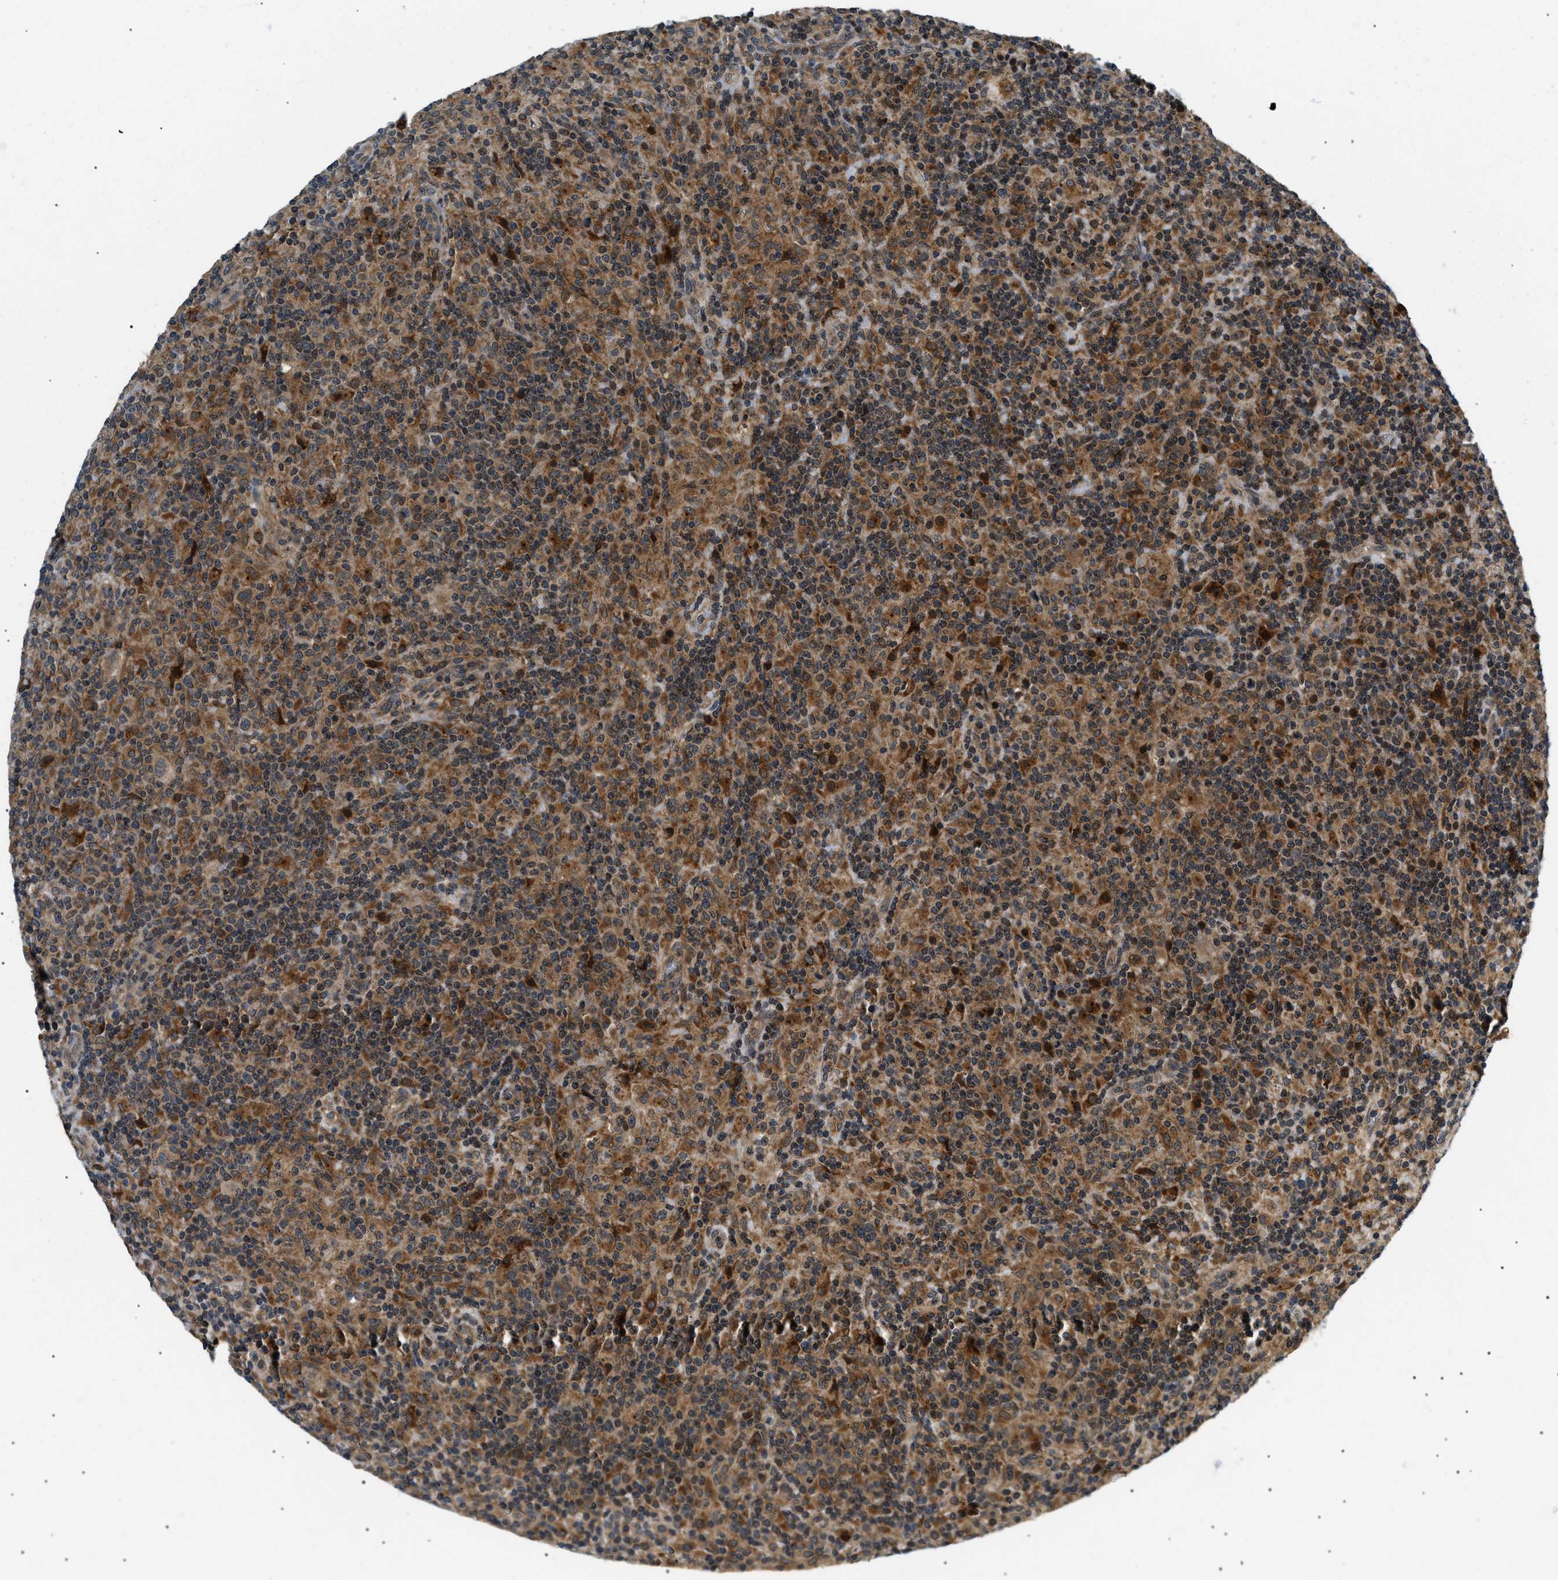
{"staining": {"intensity": "moderate", "quantity": ">75%", "location": "cytoplasmic/membranous"}, "tissue": "lymphoma", "cell_type": "Tumor cells", "image_type": "cancer", "snomed": [{"axis": "morphology", "description": "Hodgkin's disease, NOS"}, {"axis": "topography", "description": "Lymph node"}], "caption": "IHC (DAB (3,3'-diaminobenzidine)) staining of human Hodgkin's disease displays moderate cytoplasmic/membranous protein expression in approximately >75% of tumor cells.", "gene": "ATP6AP1", "patient": {"sex": "male", "age": 70}}